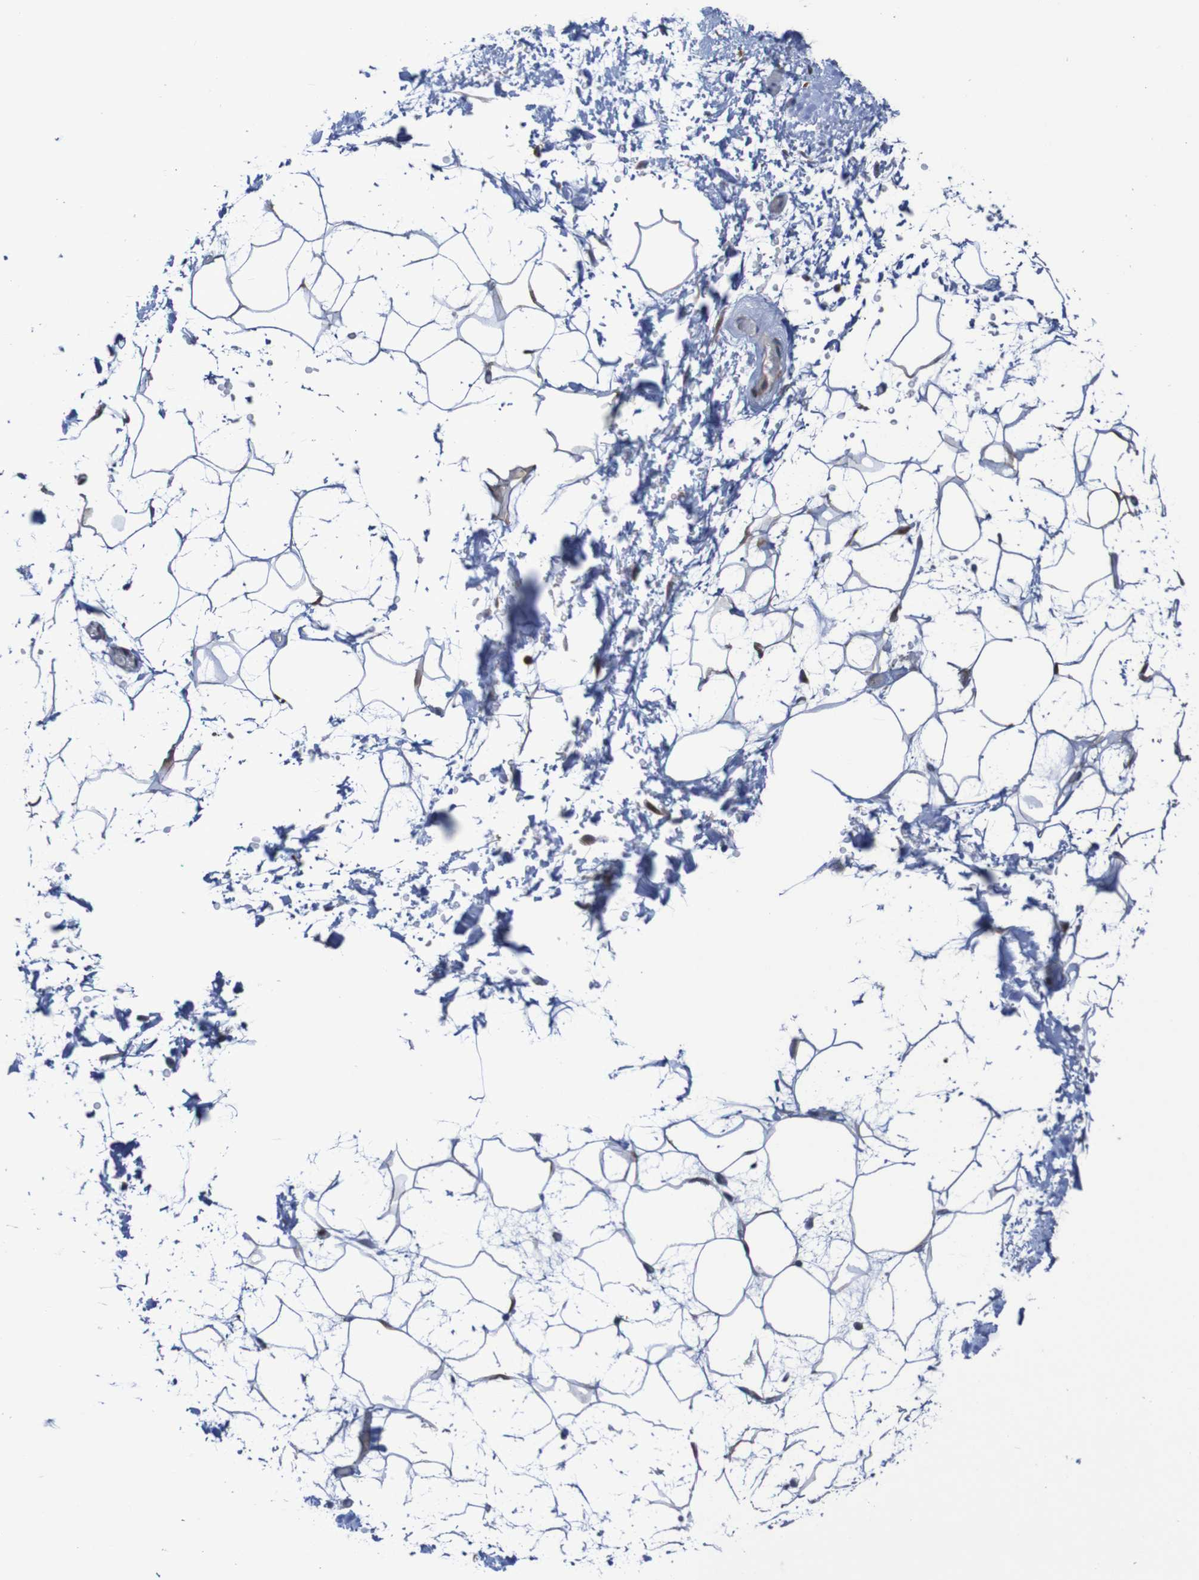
{"staining": {"intensity": "negative", "quantity": "none", "location": "none"}, "tissue": "adipose tissue", "cell_type": "Adipocytes", "image_type": "normal", "snomed": [{"axis": "morphology", "description": "Normal tissue, NOS"}, {"axis": "topography", "description": "Soft tissue"}], "caption": "Immunohistochemistry of unremarkable human adipose tissue exhibits no staining in adipocytes. (DAB immunohistochemistry with hematoxylin counter stain).", "gene": "ANGPT4", "patient": {"sex": "male", "age": 72}}